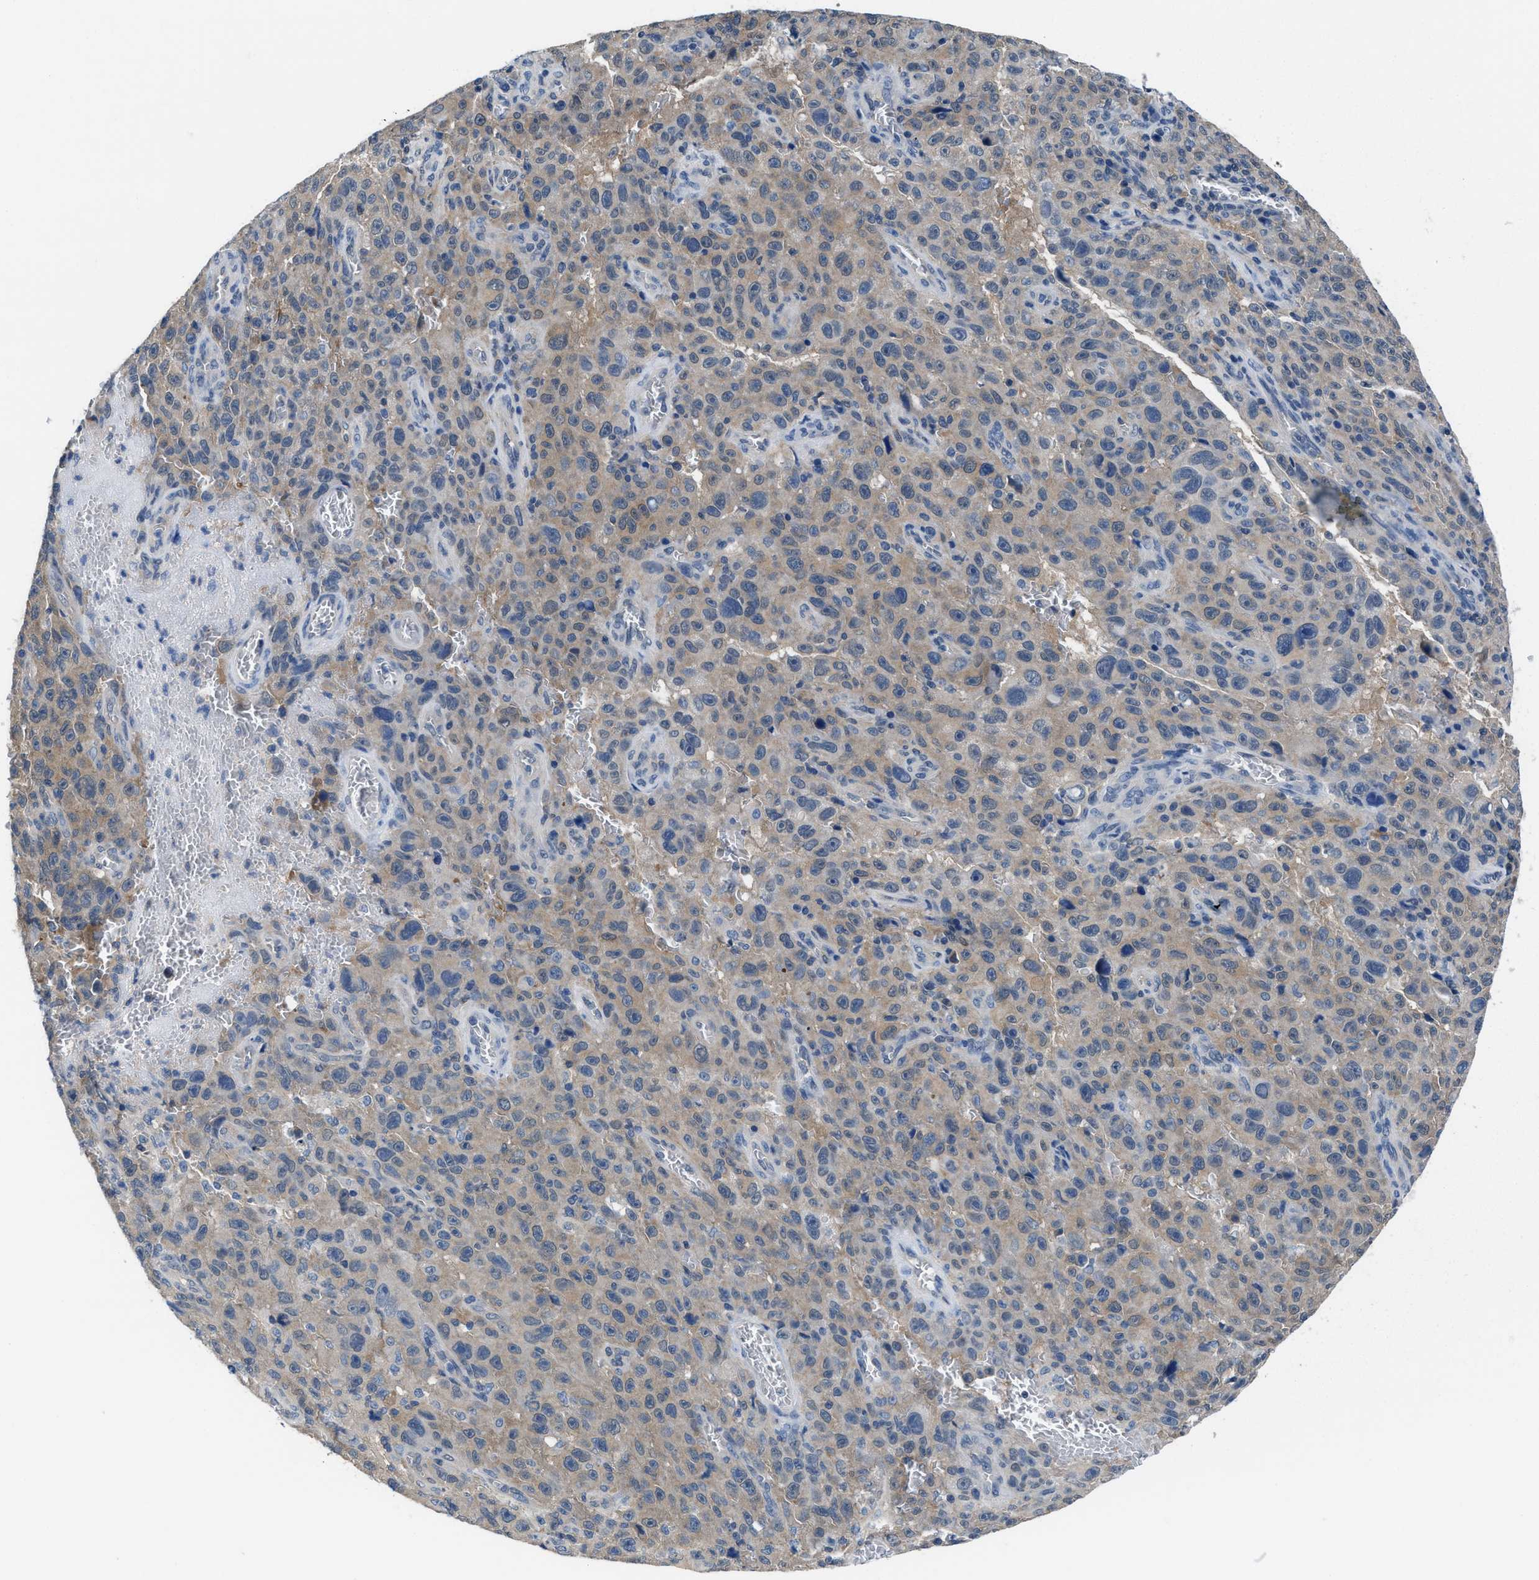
{"staining": {"intensity": "weak", "quantity": "25%-75%", "location": "cytoplasmic/membranous"}, "tissue": "melanoma", "cell_type": "Tumor cells", "image_type": "cancer", "snomed": [{"axis": "morphology", "description": "Malignant melanoma, NOS"}, {"axis": "topography", "description": "Skin"}], "caption": "Immunohistochemistry photomicrograph of melanoma stained for a protein (brown), which displays low levels of weak cytoplasmic/membranous positivity in about 25%-75% of tumor cells.", "gene": "NUDT5", "patient": {"sex": "female", "age": 82}}